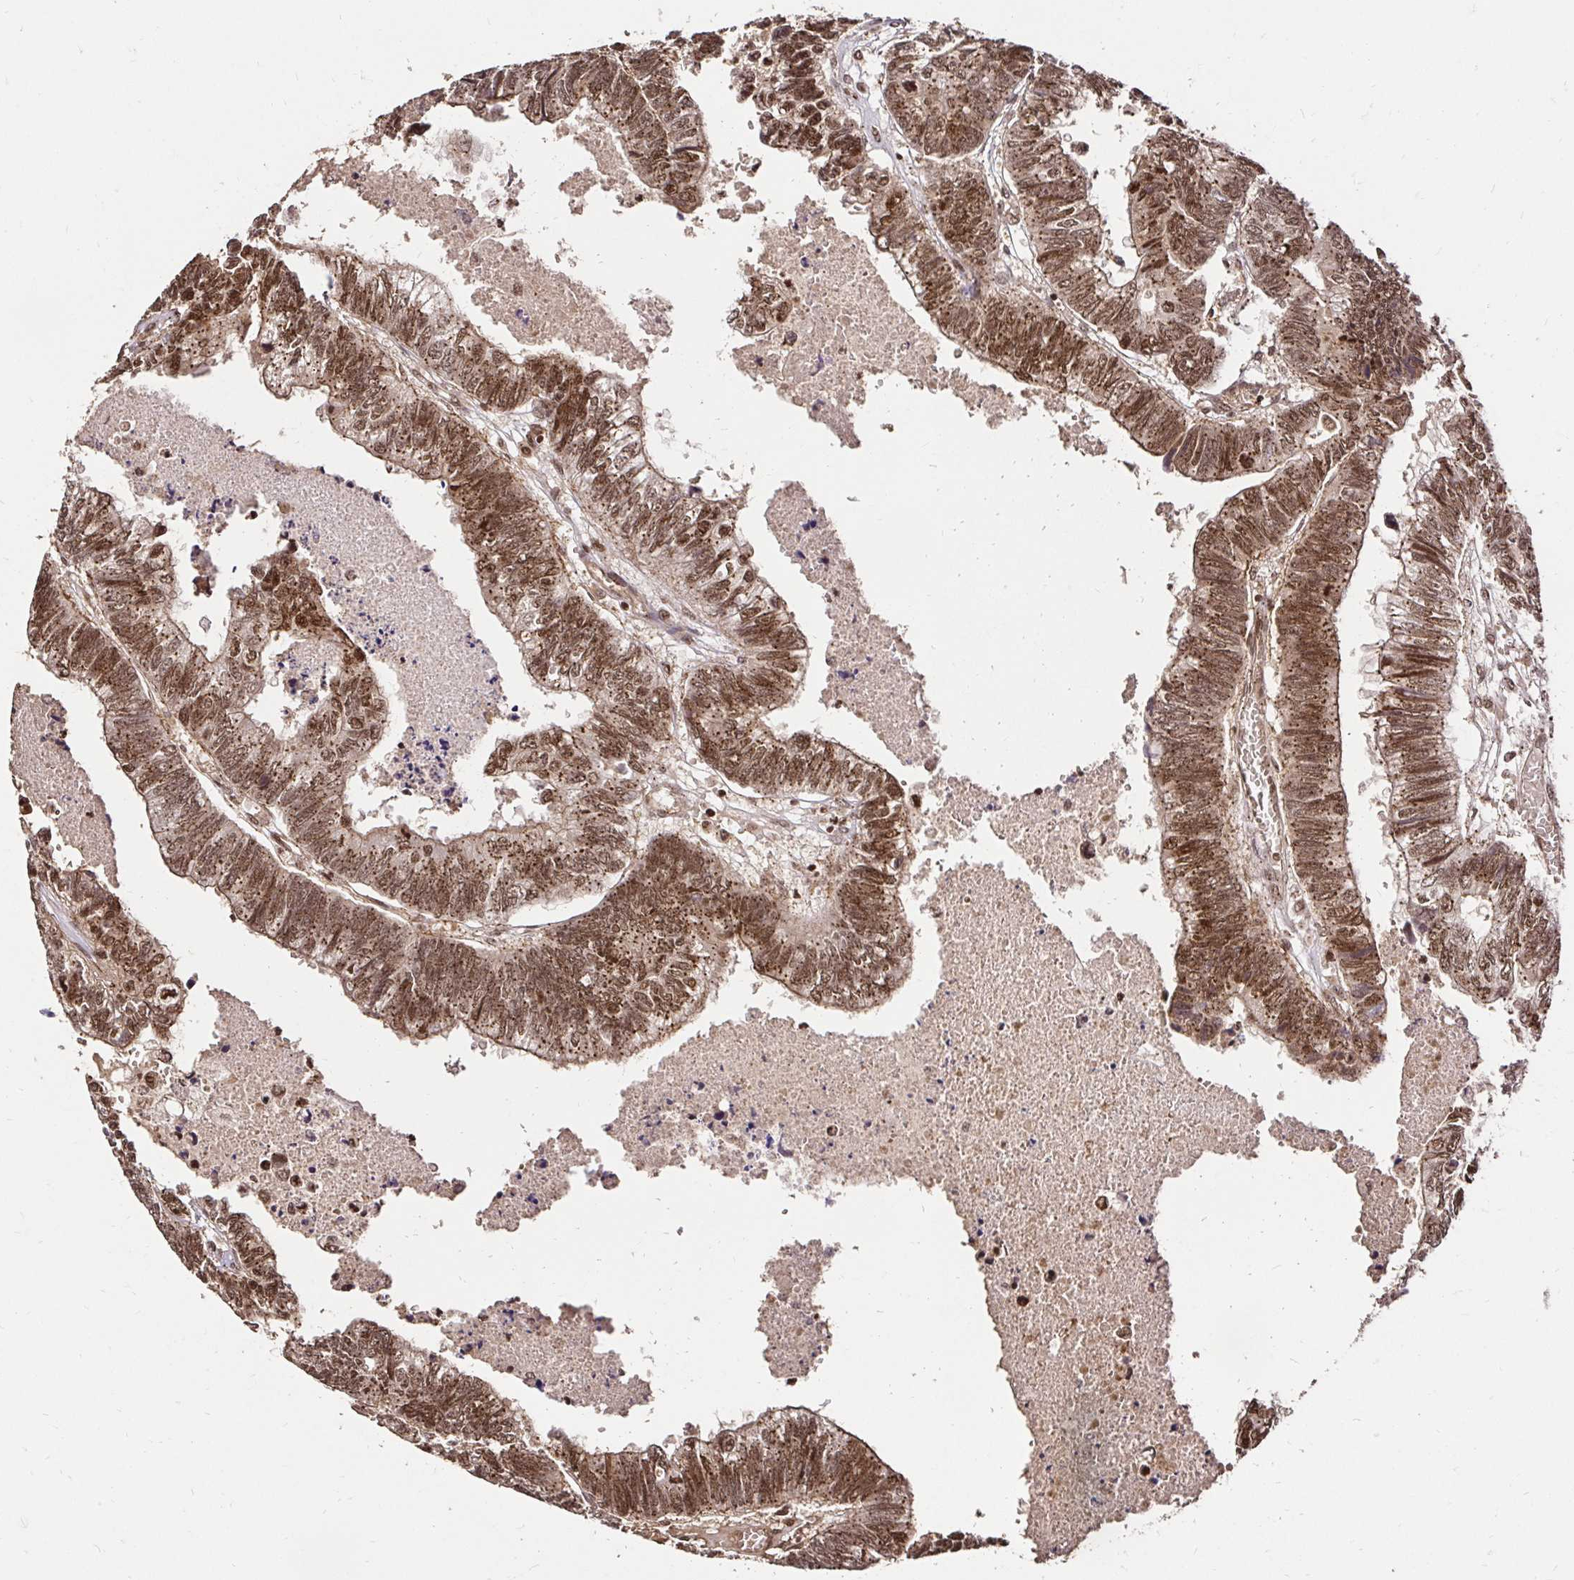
{"staining": {"intensity": "strong", "quantity": ">75%", "location": "cytoplasmic/membranous,nuclear"}, "tissue": "colorectal cancer", "cell_type": "Tumor cells", "image_type": "cancer", "snomed": [{"axis": "morphology", "description": "Adenocarcinoma, NOS"}, {"axis": "topography", "description": "Colon"}], "caption": "Immunohistochemical staining of adenocarcinoma (colorectal) demonstrates high levels of strong cytoplasmic/membranous and nuclear protein staining in about >75% of tumor cells.", "gene": "GLYR1", "patient": {"sex": "male", "age": 62}}